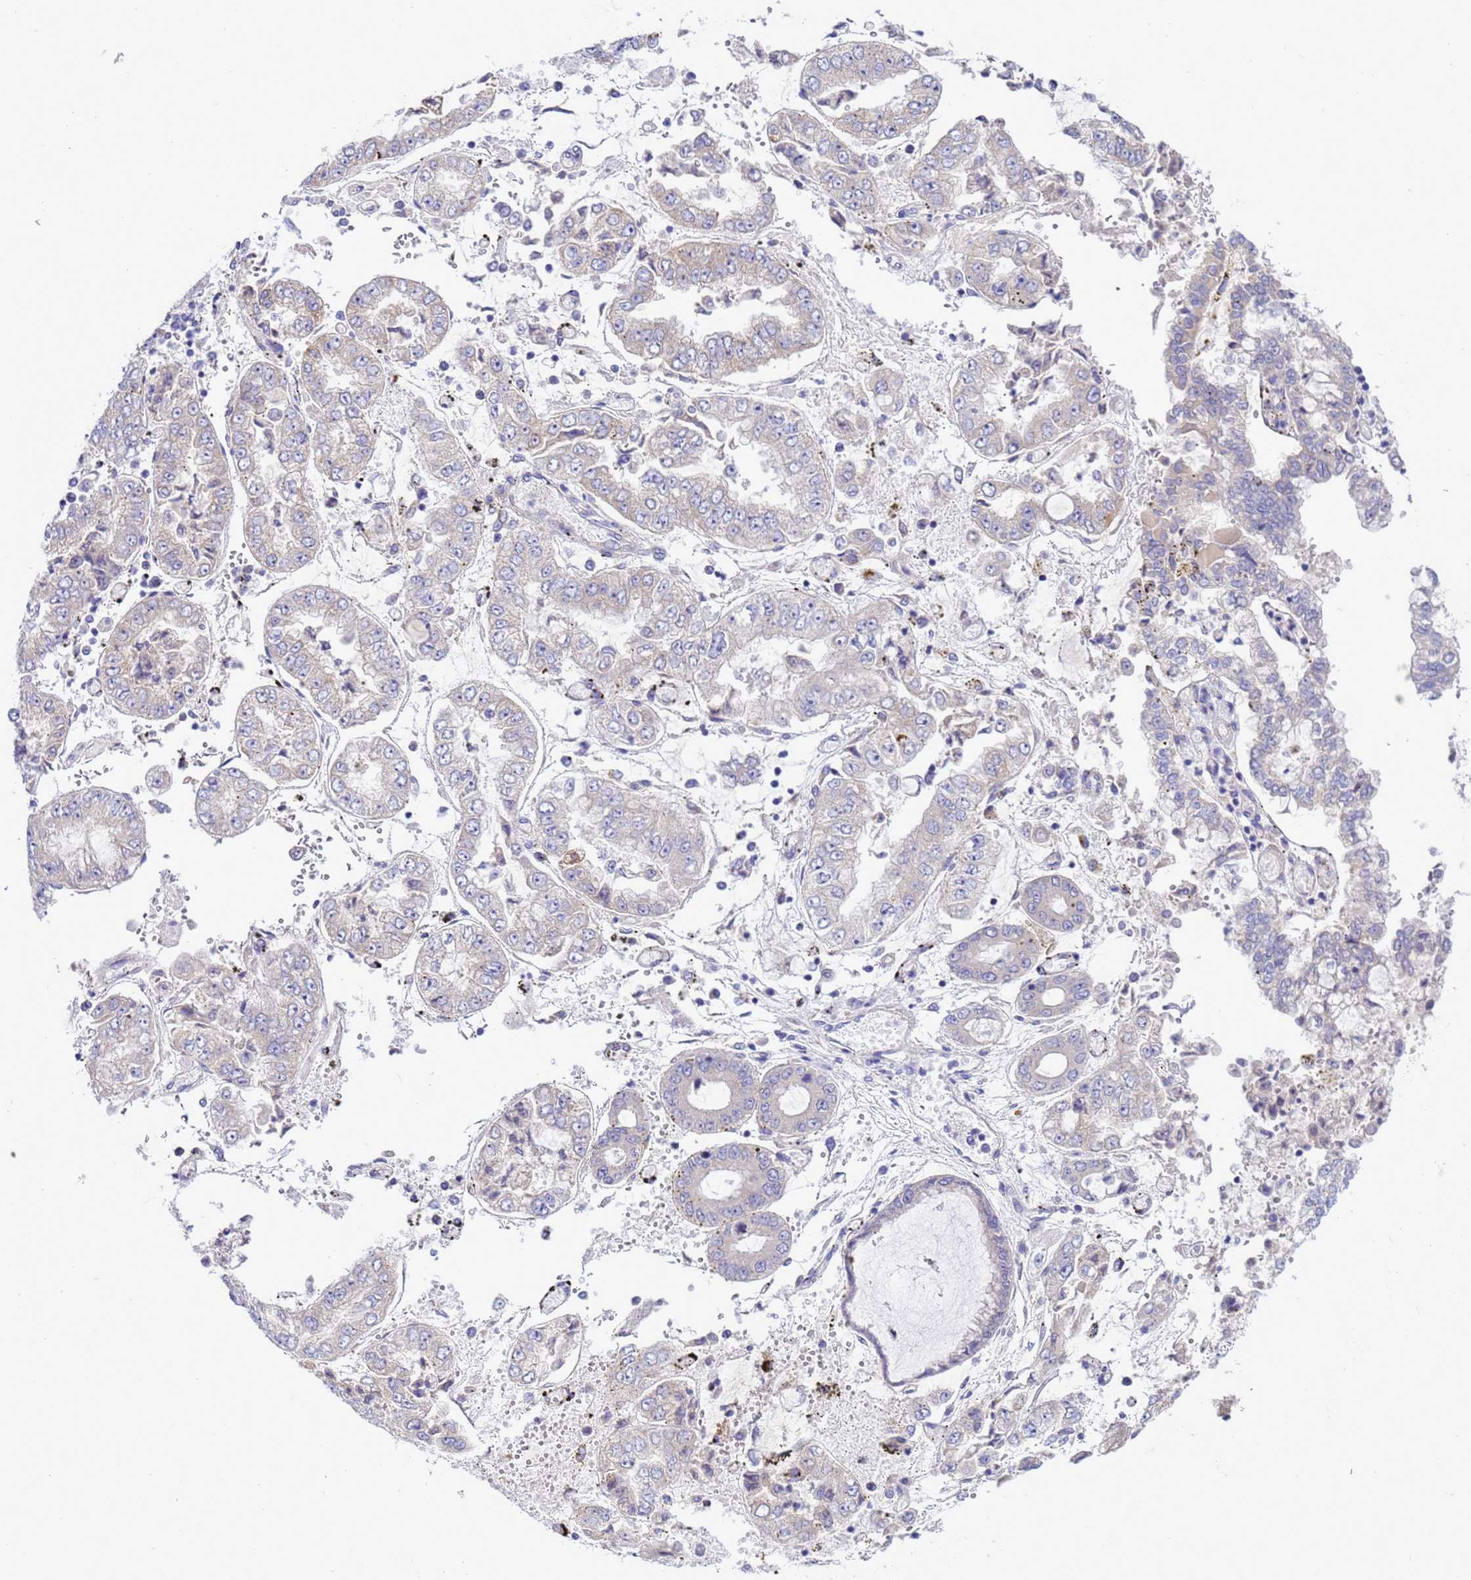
{"staining": {"intensity": "negative", "quantity": "none", "location": "none"}, "tissue": "stomach cancer", "cell_type": "Tumor cells", "image_type": "cancer", "snomed": [{"axis": "morphology", "description": "Adenocarcinoma, NOS"}, {"axis": "topography", "description": "Stomach"}], "caption": "A micrograph of human stomach cancer (adenocarcinoma) is negative for staining in tumor cells. The staining is performed using DAB (3,3'-diaminobenzidine) brown chromogen with nuclei counter-stained in using hematoxylin.", "gene": "RC3H2", "patient": {"sex": "male", "age": 76}}